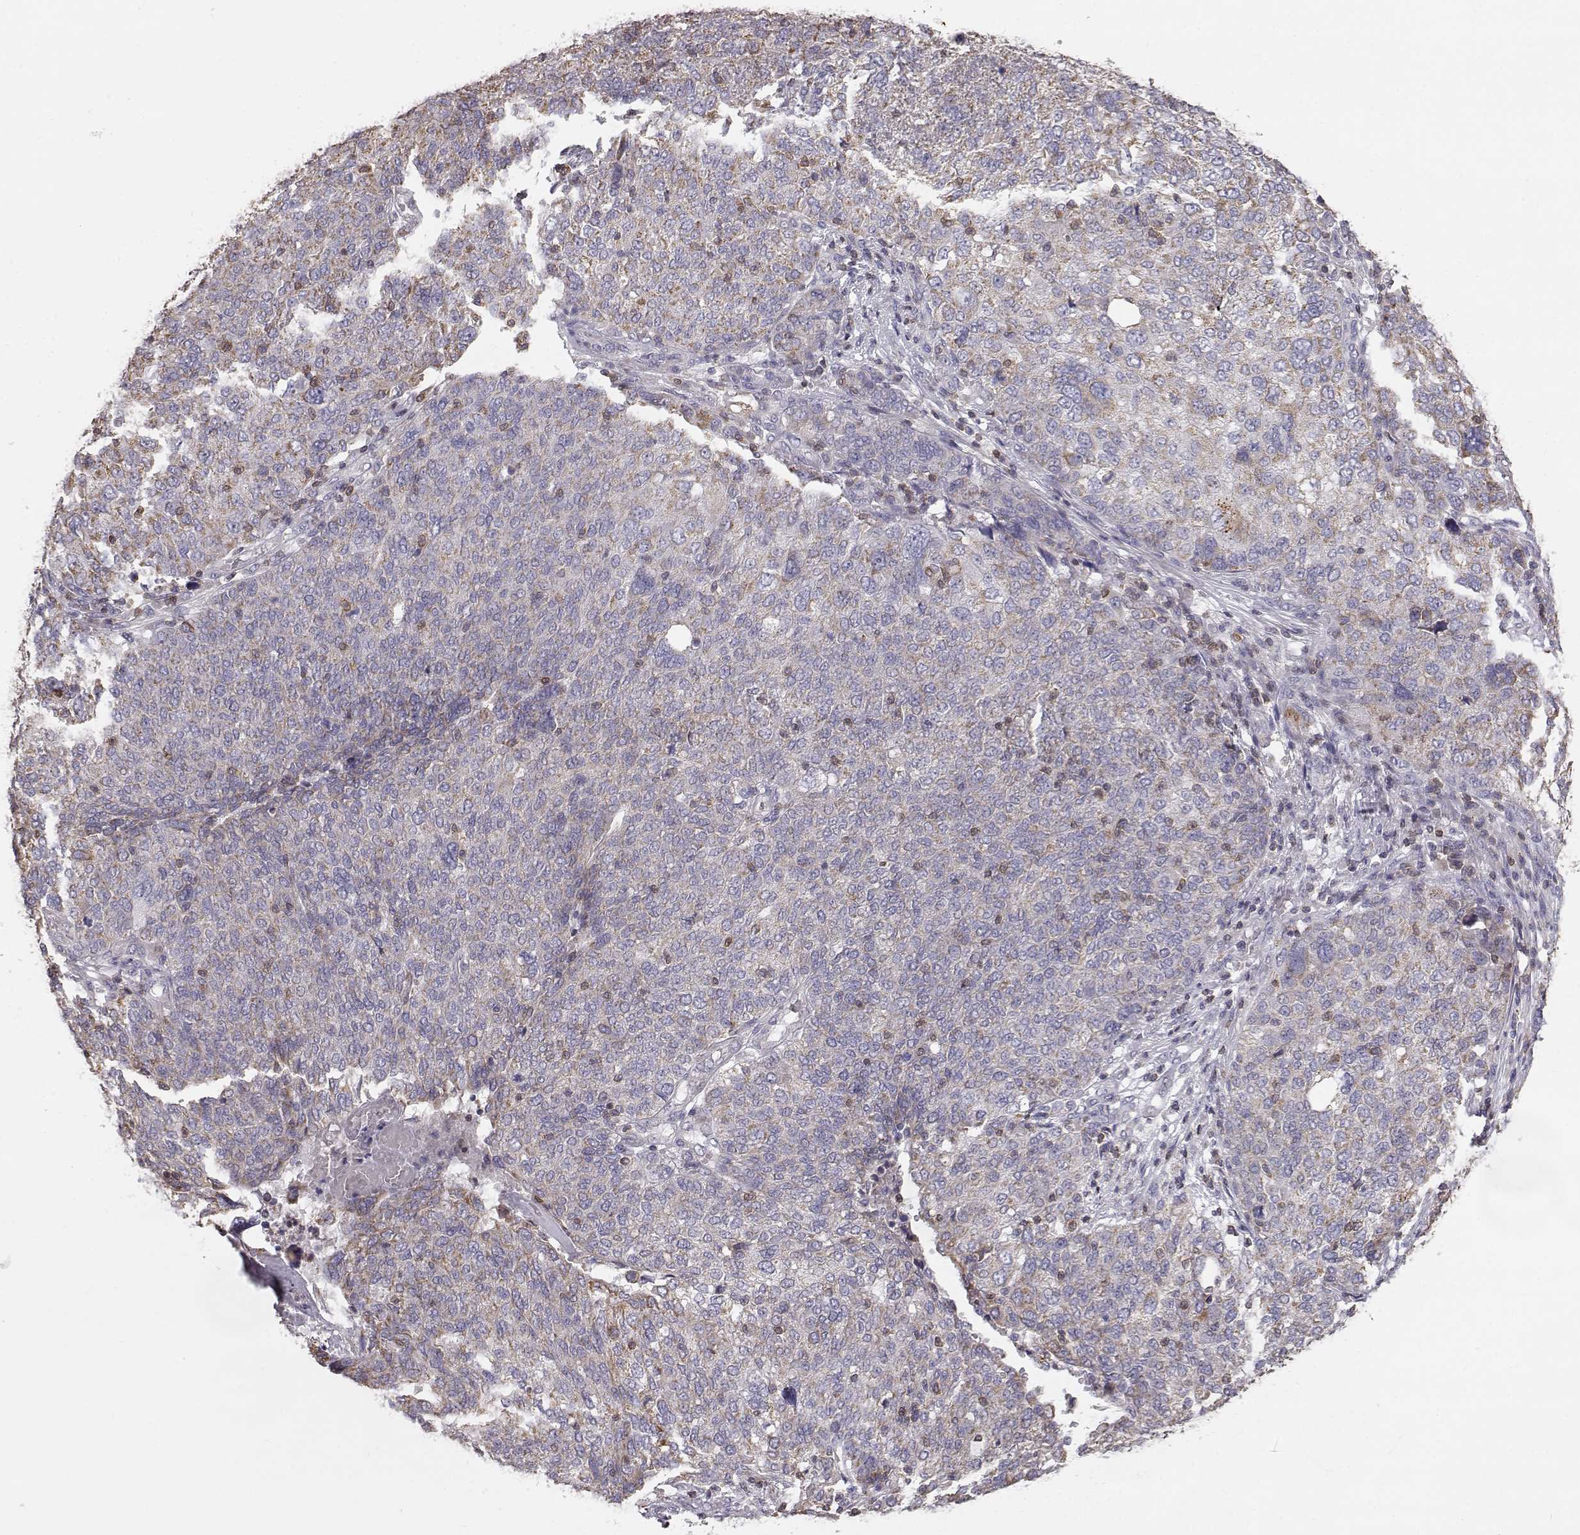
{"staining": {"intensity": "weak", "quantity": ">75%", "location": "cytoplasmic/membranous"}, "tissue": "ovarian cancer", "cell_type": "Tumor cells", "image_type": "cancer", "snomed": [{"axis": "morphology", "description": "Carcinoma, endometroid"}, {"axis": "topography", "description": "Ovary"}], "caption": "A histopathology image of ovarian endometroid carcinoma stained for a protein demonstrates weak cytoplasmic/membranous brown staining in tumor cells.", "gene": "GRAP2", "patient": {"sex": "female", "age": 58}}